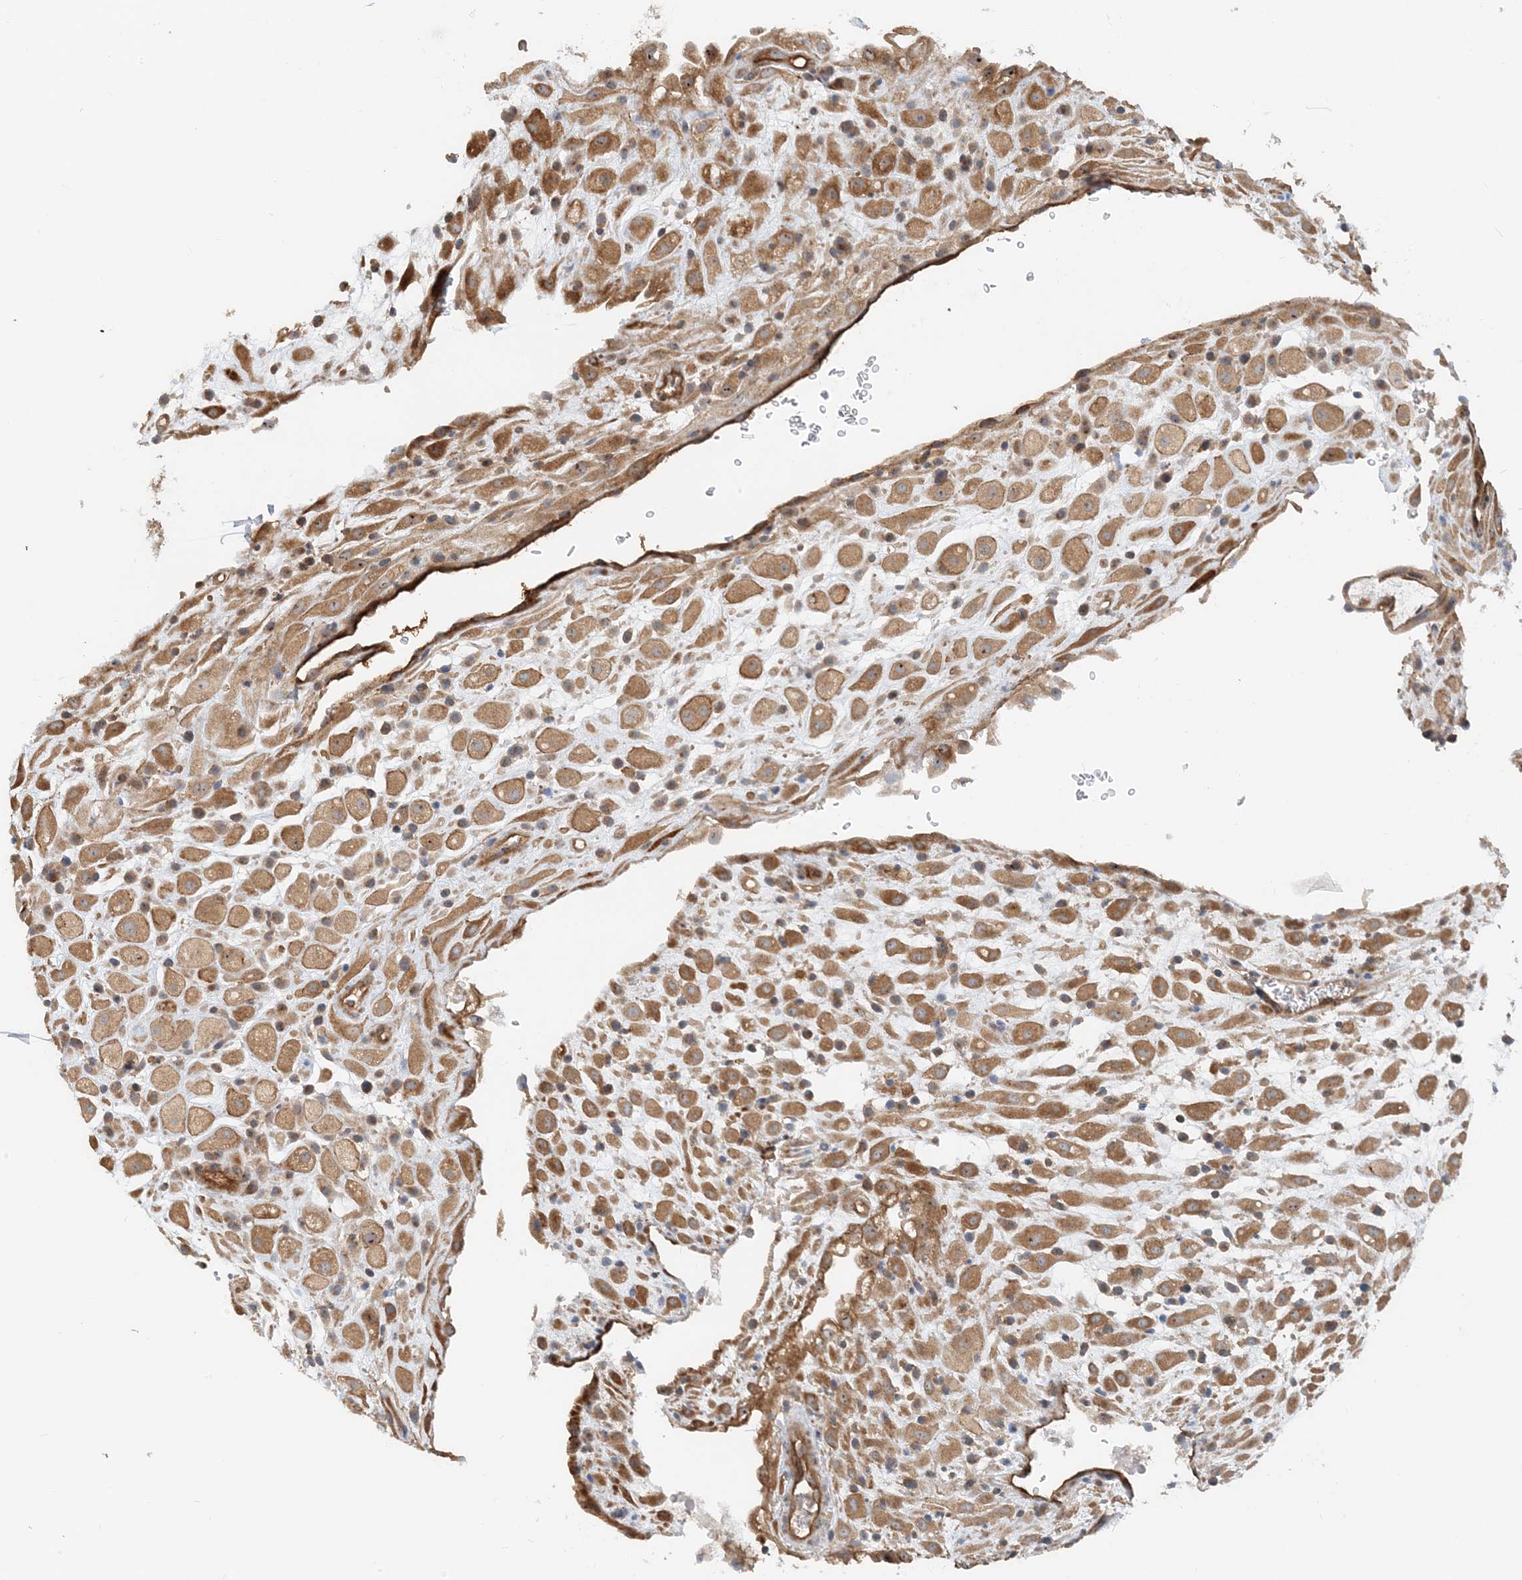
{"staining": {"intensity": "moderate", "quantity": ">75%", "location": "cytoplasmic/membranous"}, "tissue": "placenta", "cell_type": "Decidual cells", "image_type": "normal", "snomed": [{"axis": "morphology", "description": "Normal tissue, NOS"}, {"axis": "topography", "description": "Placenta"}], "caption": "Immunohistochemistry micrograph of unremarkable placenta: human placenta stained using IHC demonstrates medium levels of moderate protein expression localized specifically in the cytoplasmic/membranous of decidual cells, appearing as a cytoplasmic/membranous brown color.", "gene": "MYL5", "patient": {"sex": "female", "age": 35}}